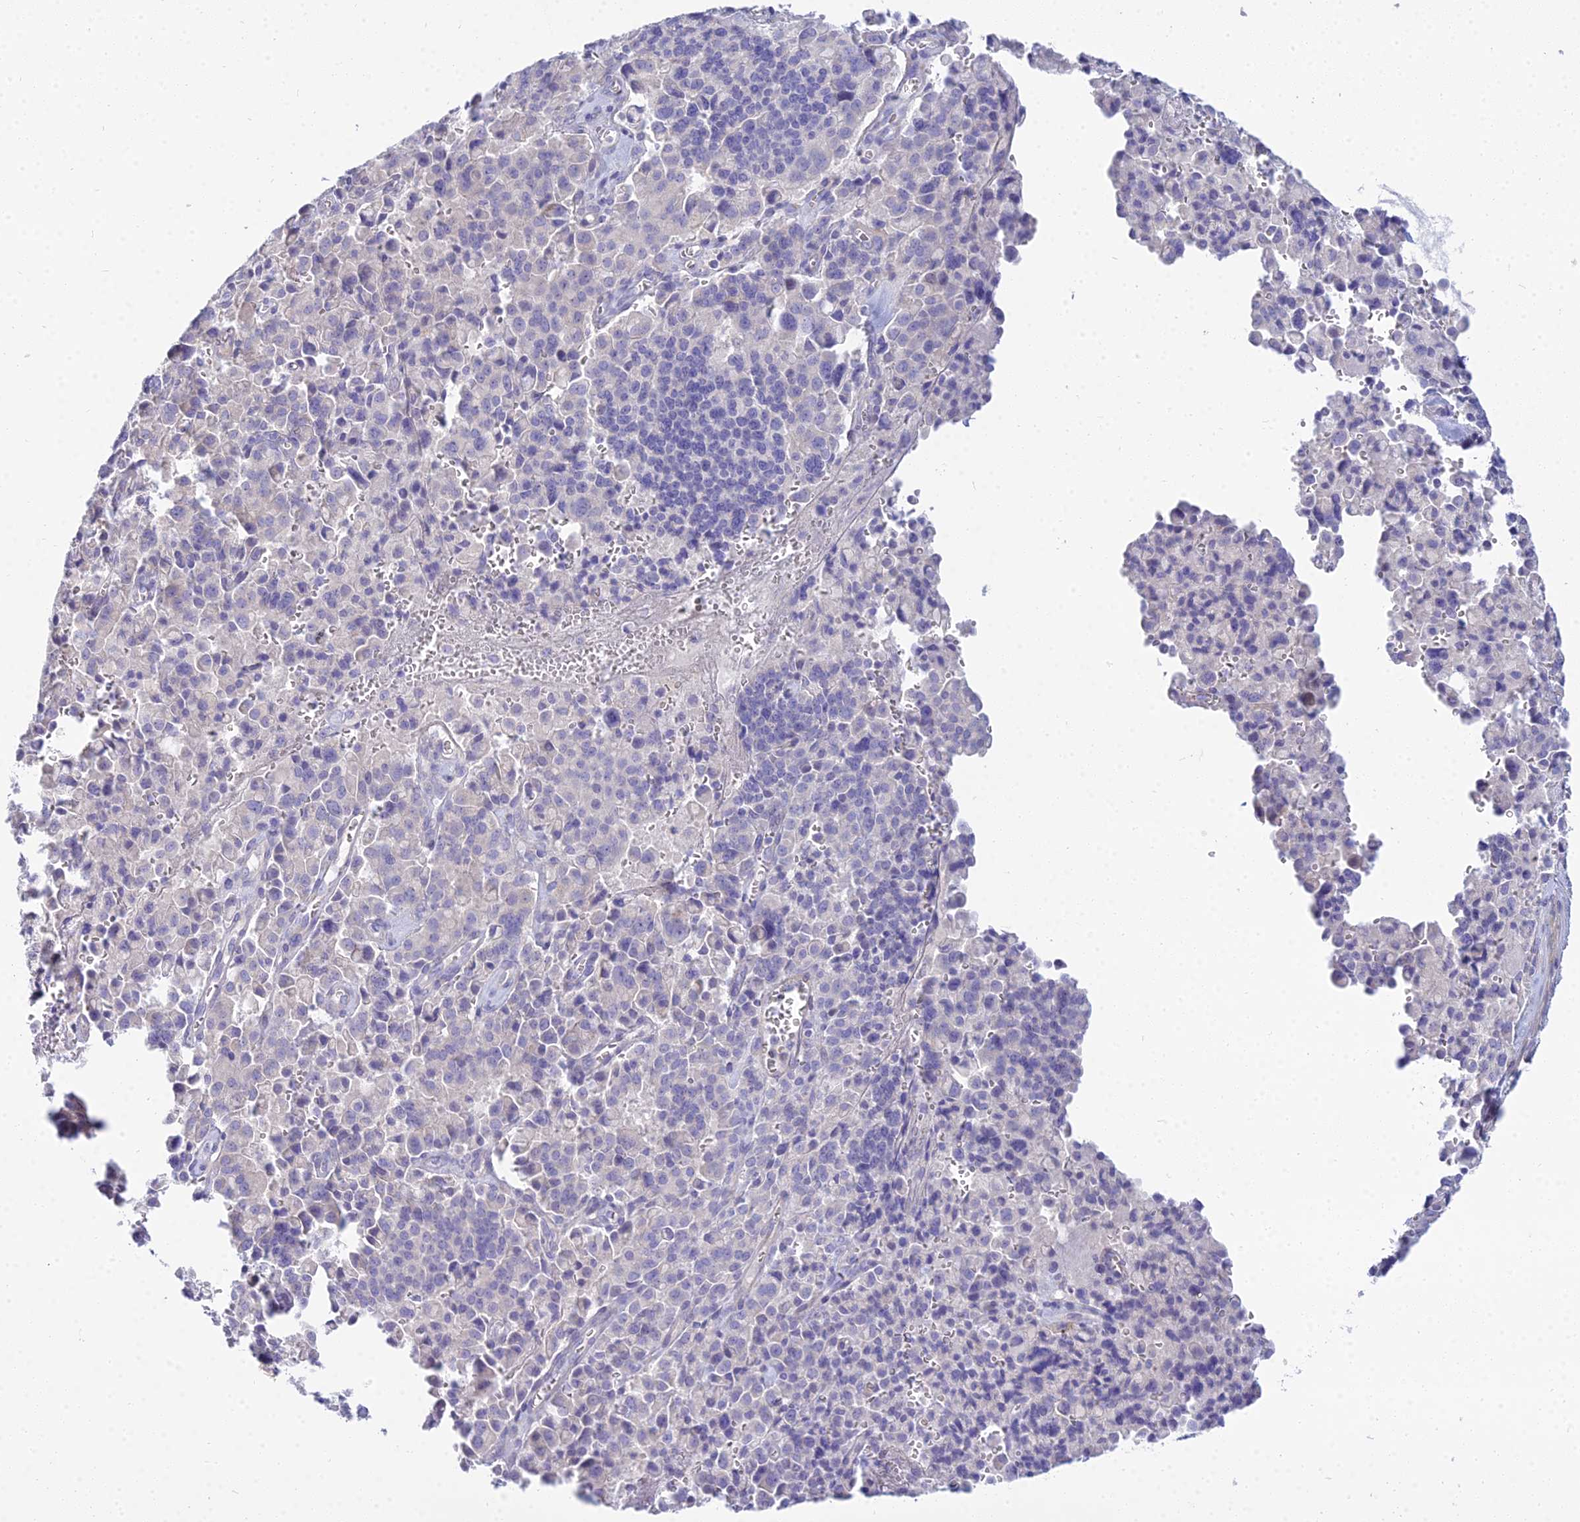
{"staining": {"intensity": "negative", "quantity": "none", "location": "none"}, "tissue": "pancreatic cancer", "cell_type": "Tumor cells", "image_type": "cancer", "snomed": [{"axis": "morphology", "description": "Adenocarcinoma, NOS"}, {"axis": "topography", "description": "Pancreas"}], "caption": "A histopathology image of pancreatic cancer (adenocarcinoma) stained for a protein exhibits no brown staining in tumor cells.", "gene": "SMIM24", "patient": {"sex": "male", "age": 65}}